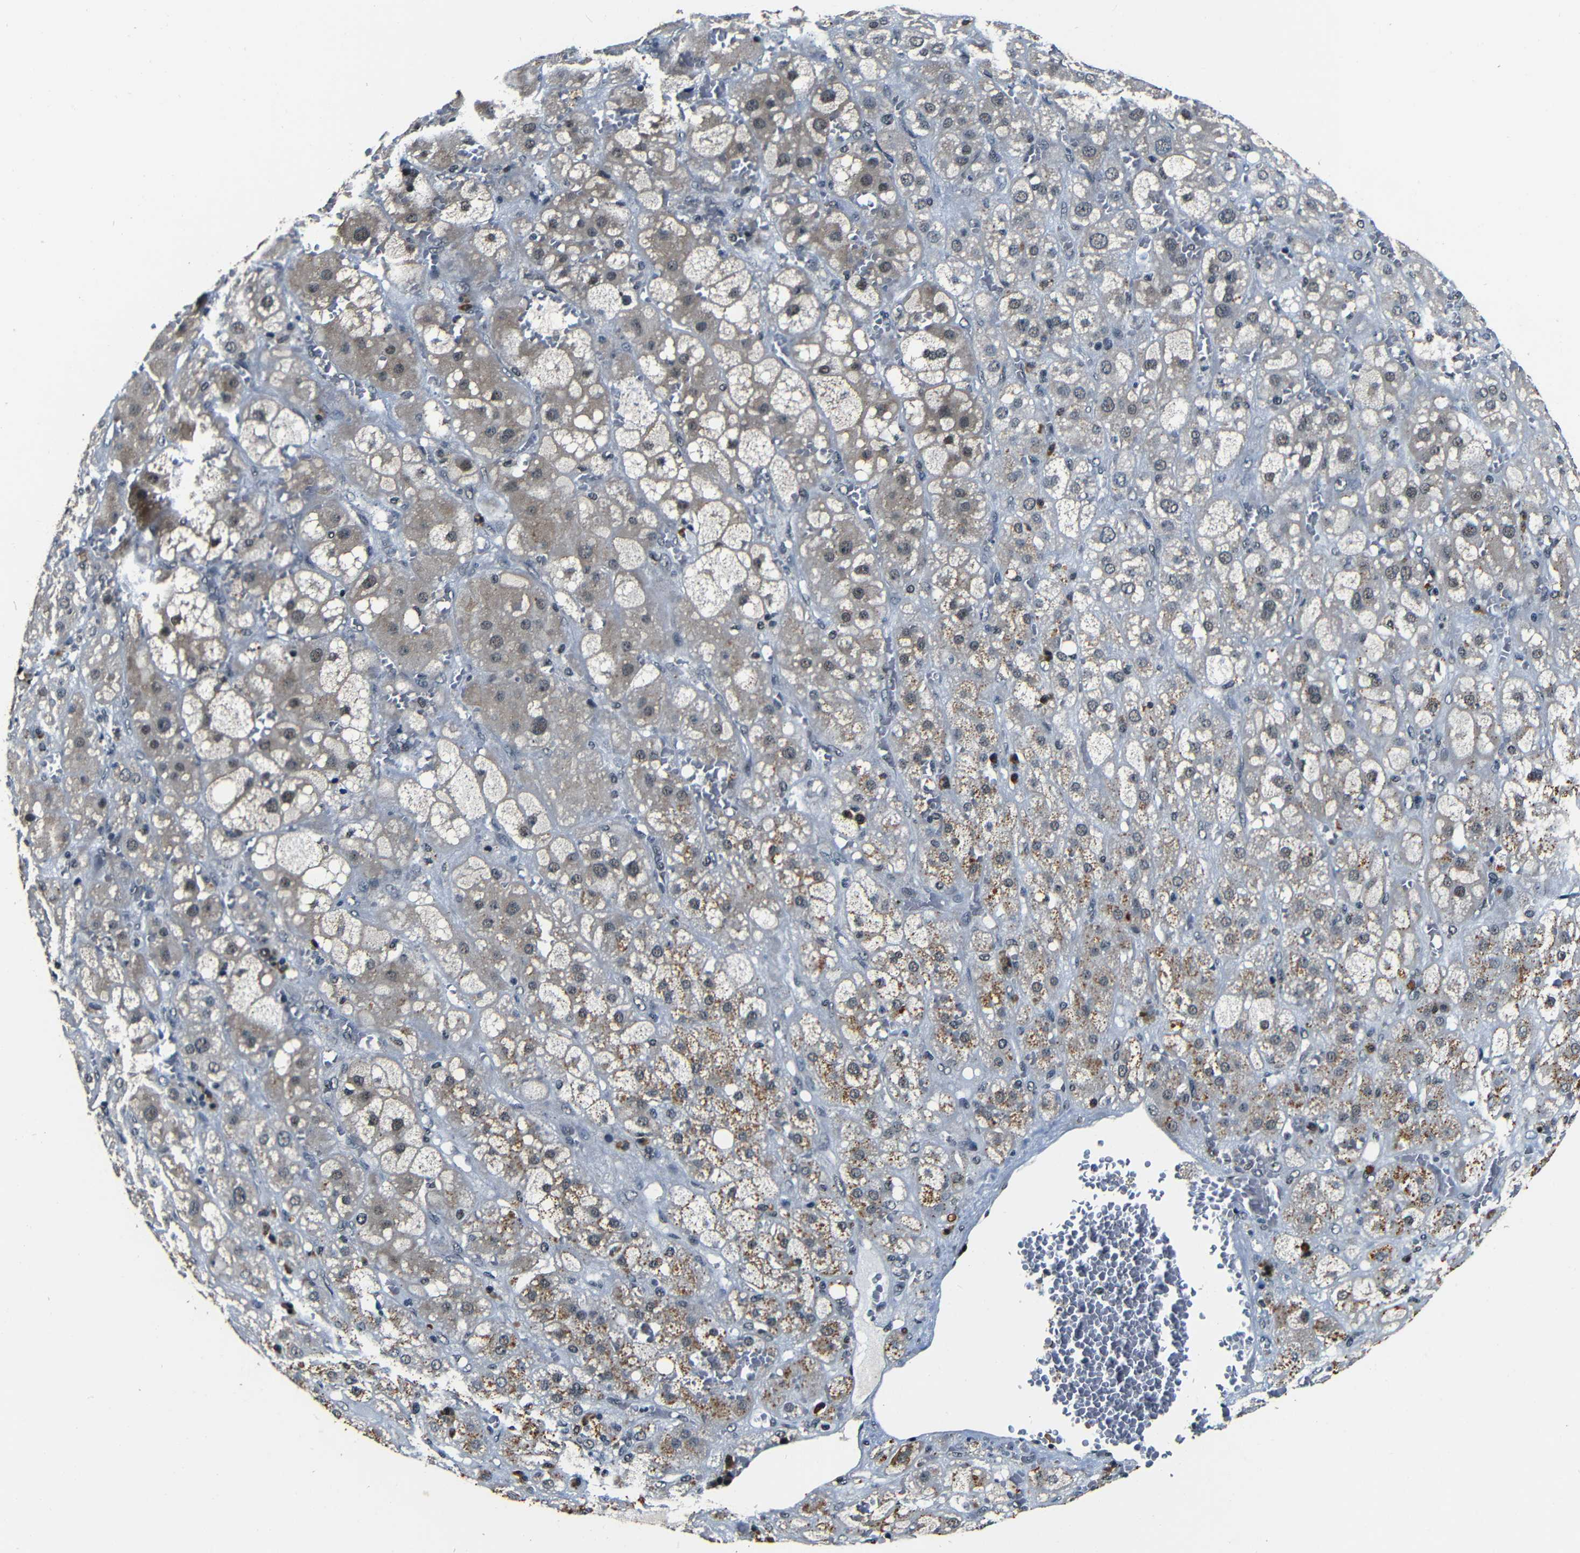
{"staining": {"intensity": "moderate", "quantity": ">75%", "location": "cytoplasmic/membranous,nuclear"}, "tissue": "adrenal gland", "cell_type": "Glandular cells", "image_type": "normal", "snomed": [{"axis": "morphology", "description": "Normal tissue, NOS"}, {"axis": "topography", "description": "Adrenal gland"}], "caption": "An immunohistochemistry histopathology image of normal tissue is shown. Protein staining in brown labels moderate cytoplasmic/membranous,nuclear positivity in adrenal gland within glandular cells. (Brightfield microscopy of DAB IHC at high magnification).", "gene": "FOXD4L1", "patient": {"sex": "female", "age": 47}}